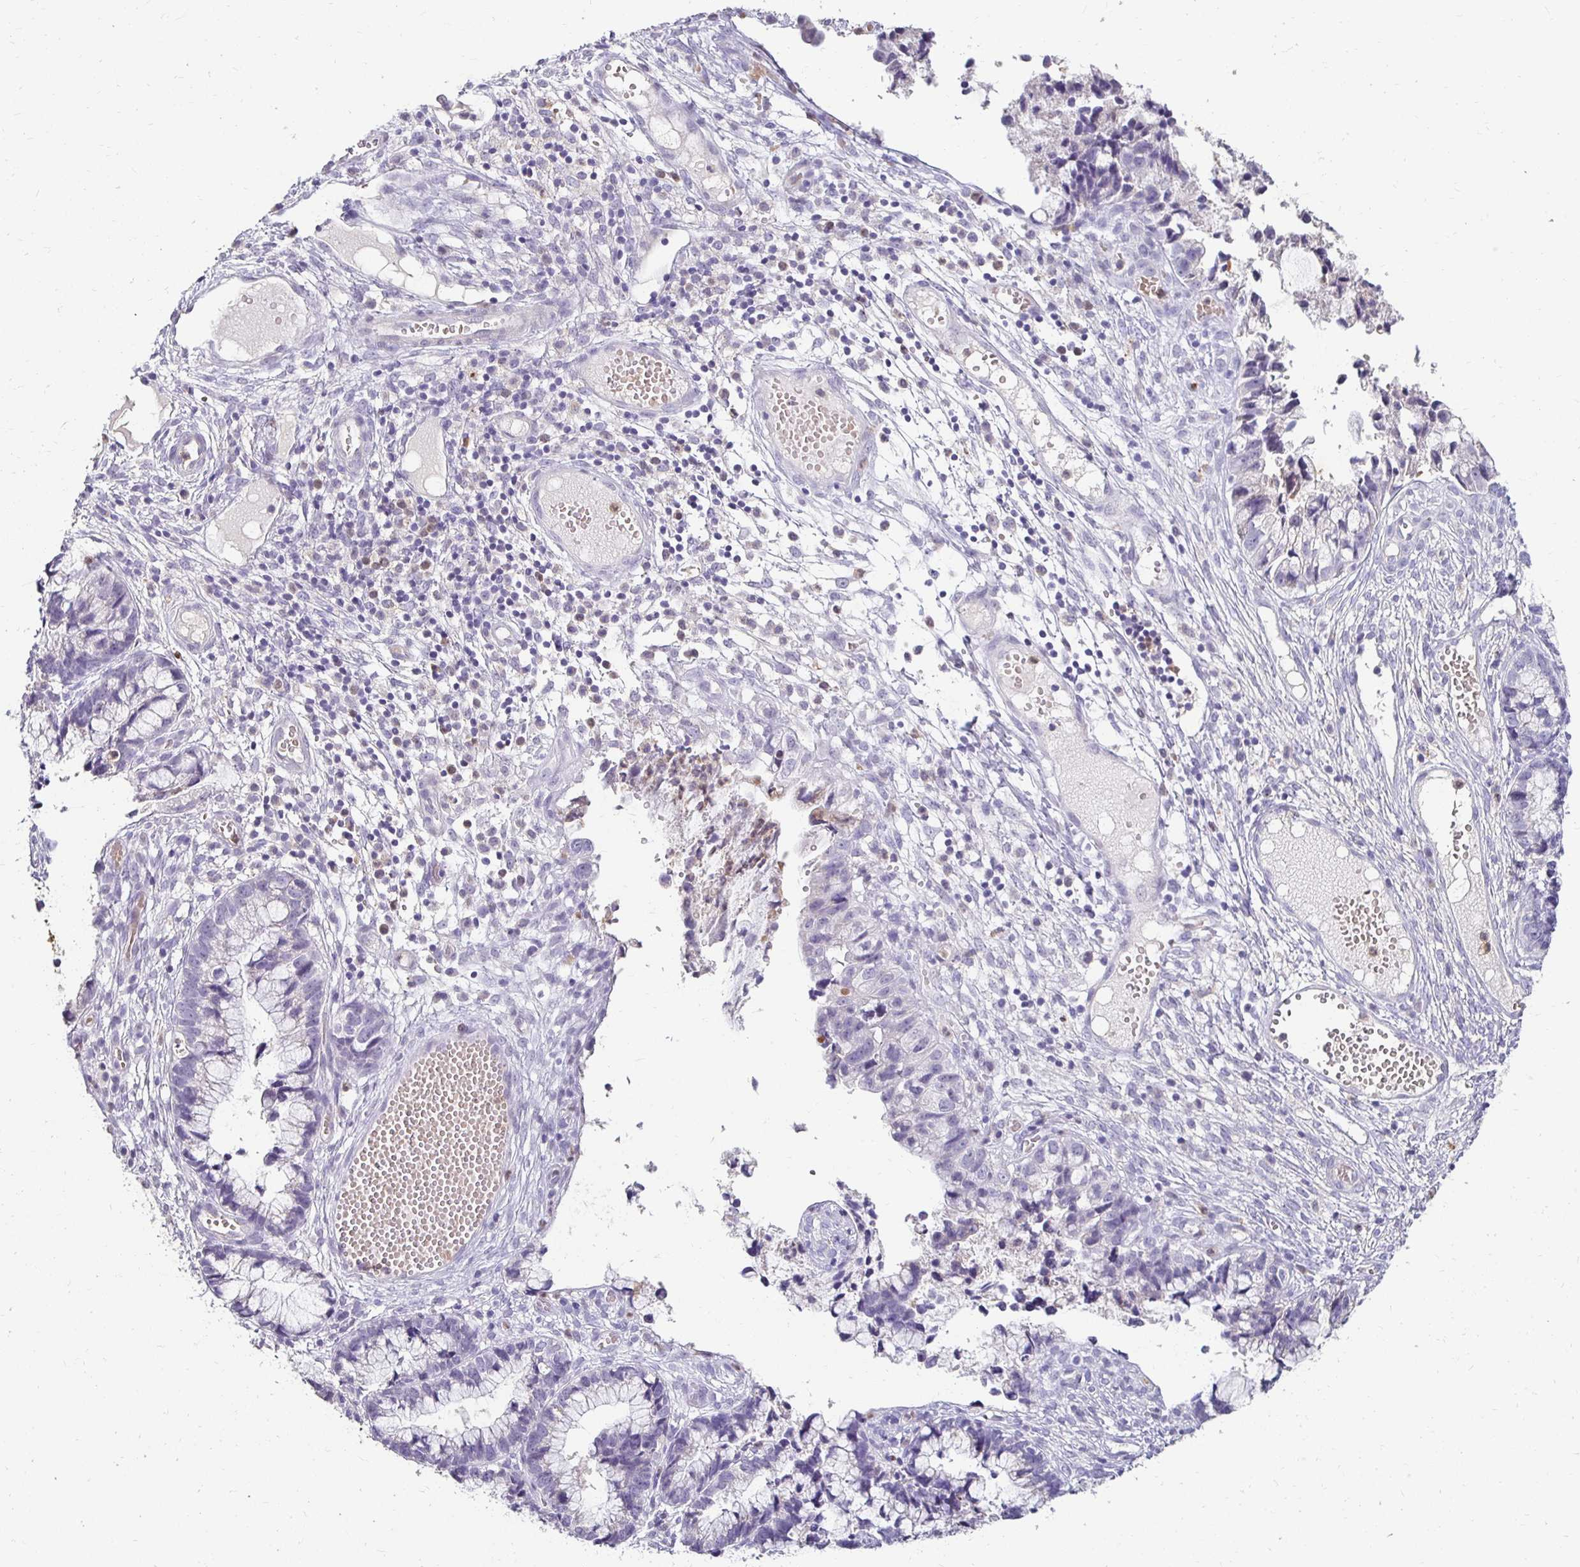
{"staining": {"intensity": "negative", "quantity": "none", "location": "none"}, "tissue": "cervical cancer", "cell_type": "Tumor cells", "image_type": "cancer", "snomed": [{"axis": "morphology", "description": "Adenocarcinoma, NOS"}, {"axis": "topography", "description": "Cervix"}], "caption": "High power microscopy image of an immunohistochemistry micrograph of cervical cancer (adenocarcinoma), revealing no significant expression in tumor cells.", "gene": "GK2", "patient": {"sex": "female", "age": 44}}